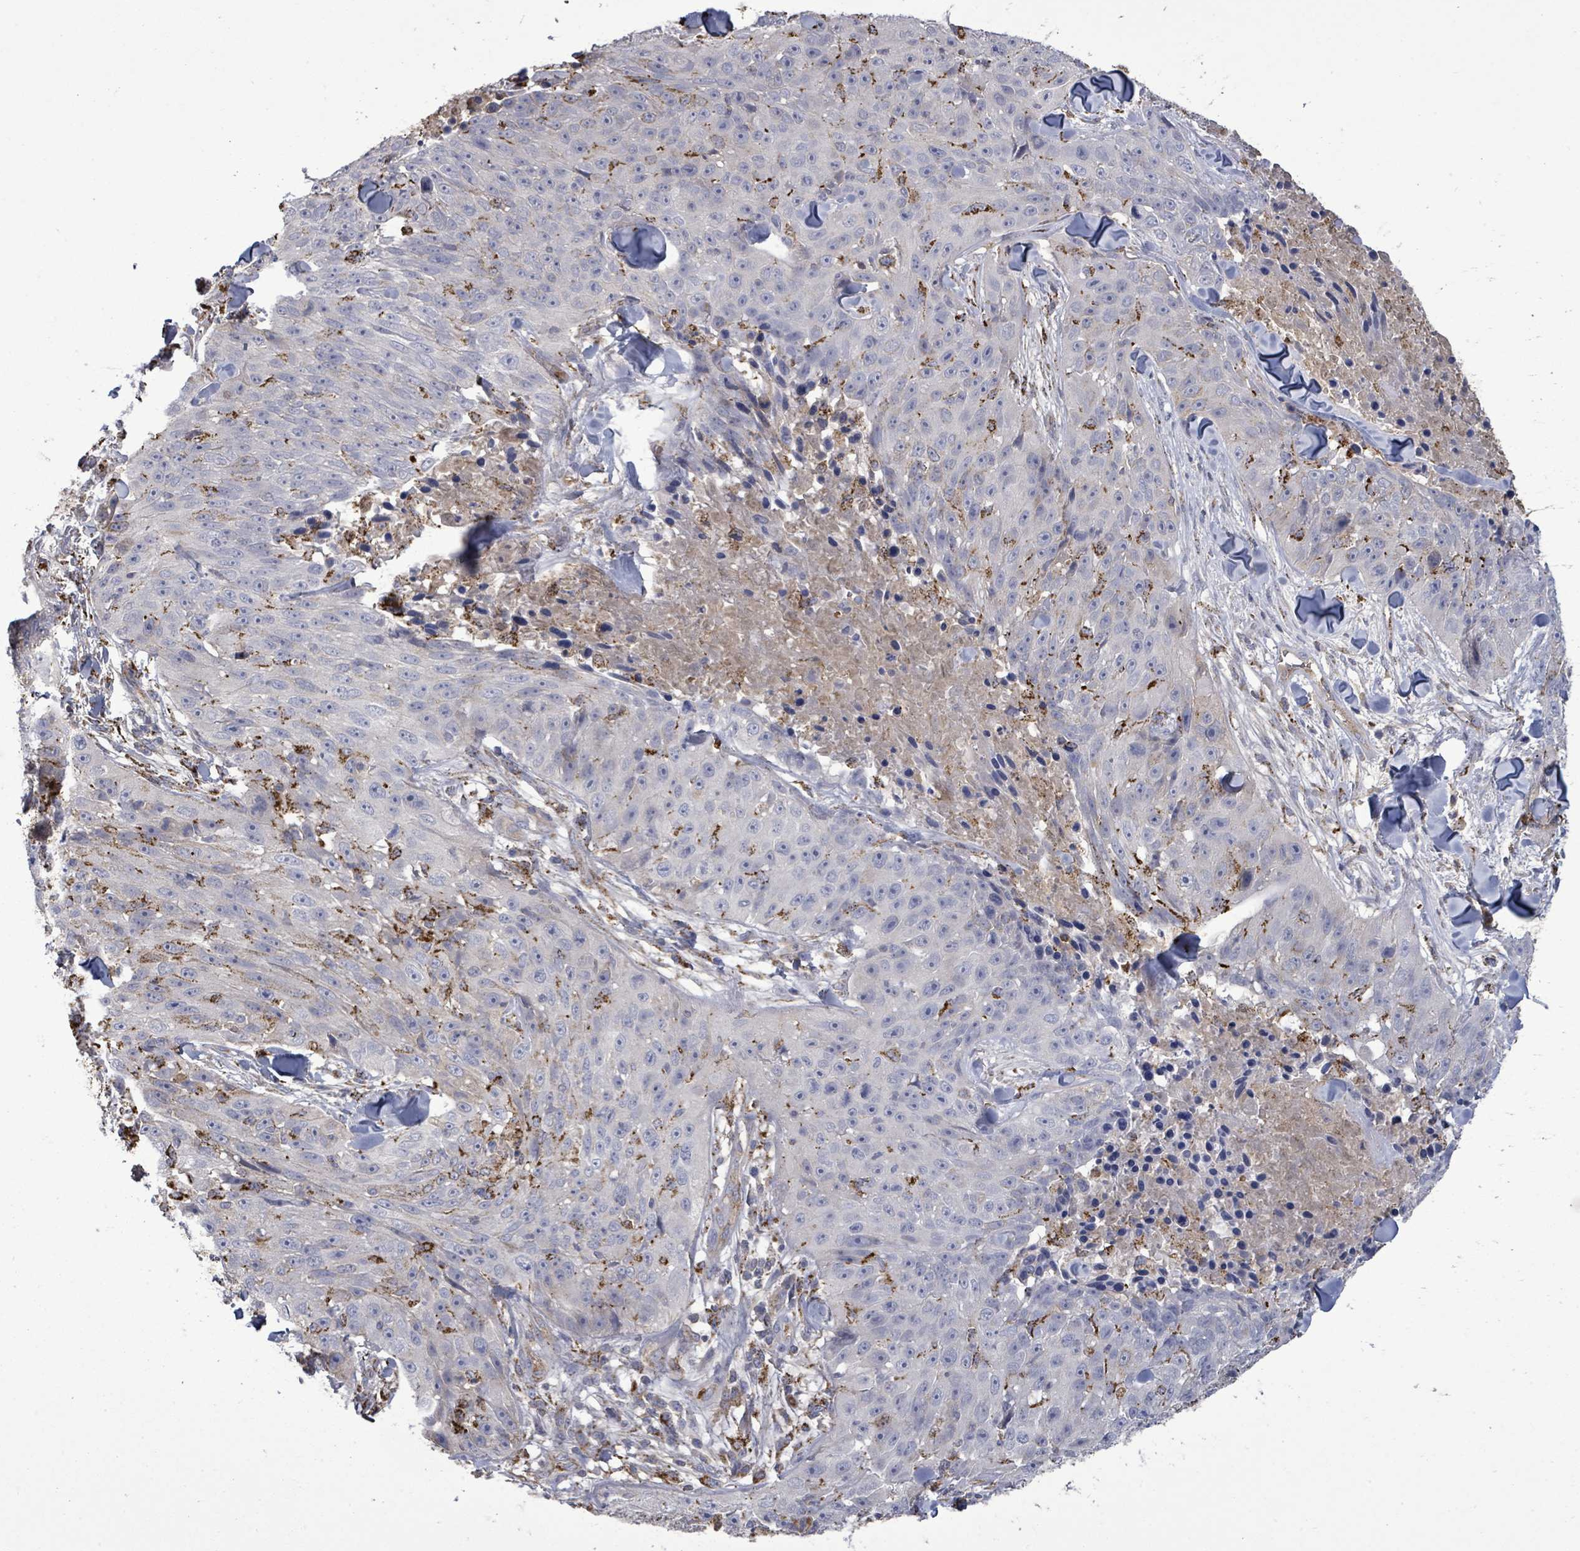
{"staining": {"intensity": "negative", "quantity": "none", "location": "none"}, "tissue": "skin cancer", "cell_type": "Tumor cells", "image_type": "cancer", "snomed": [{"axis": "morphology", "description": "Squamous cell carcinoma, NOS"}, {"axis": "topography", "description": "Skin"}], "caption": "An IHC photomicrograph of skin cancer is shown. There is no staining in tumor cells of skin cancer.", "gene": "MTMR12", "patient": {"sex": "female", "age": 87}}